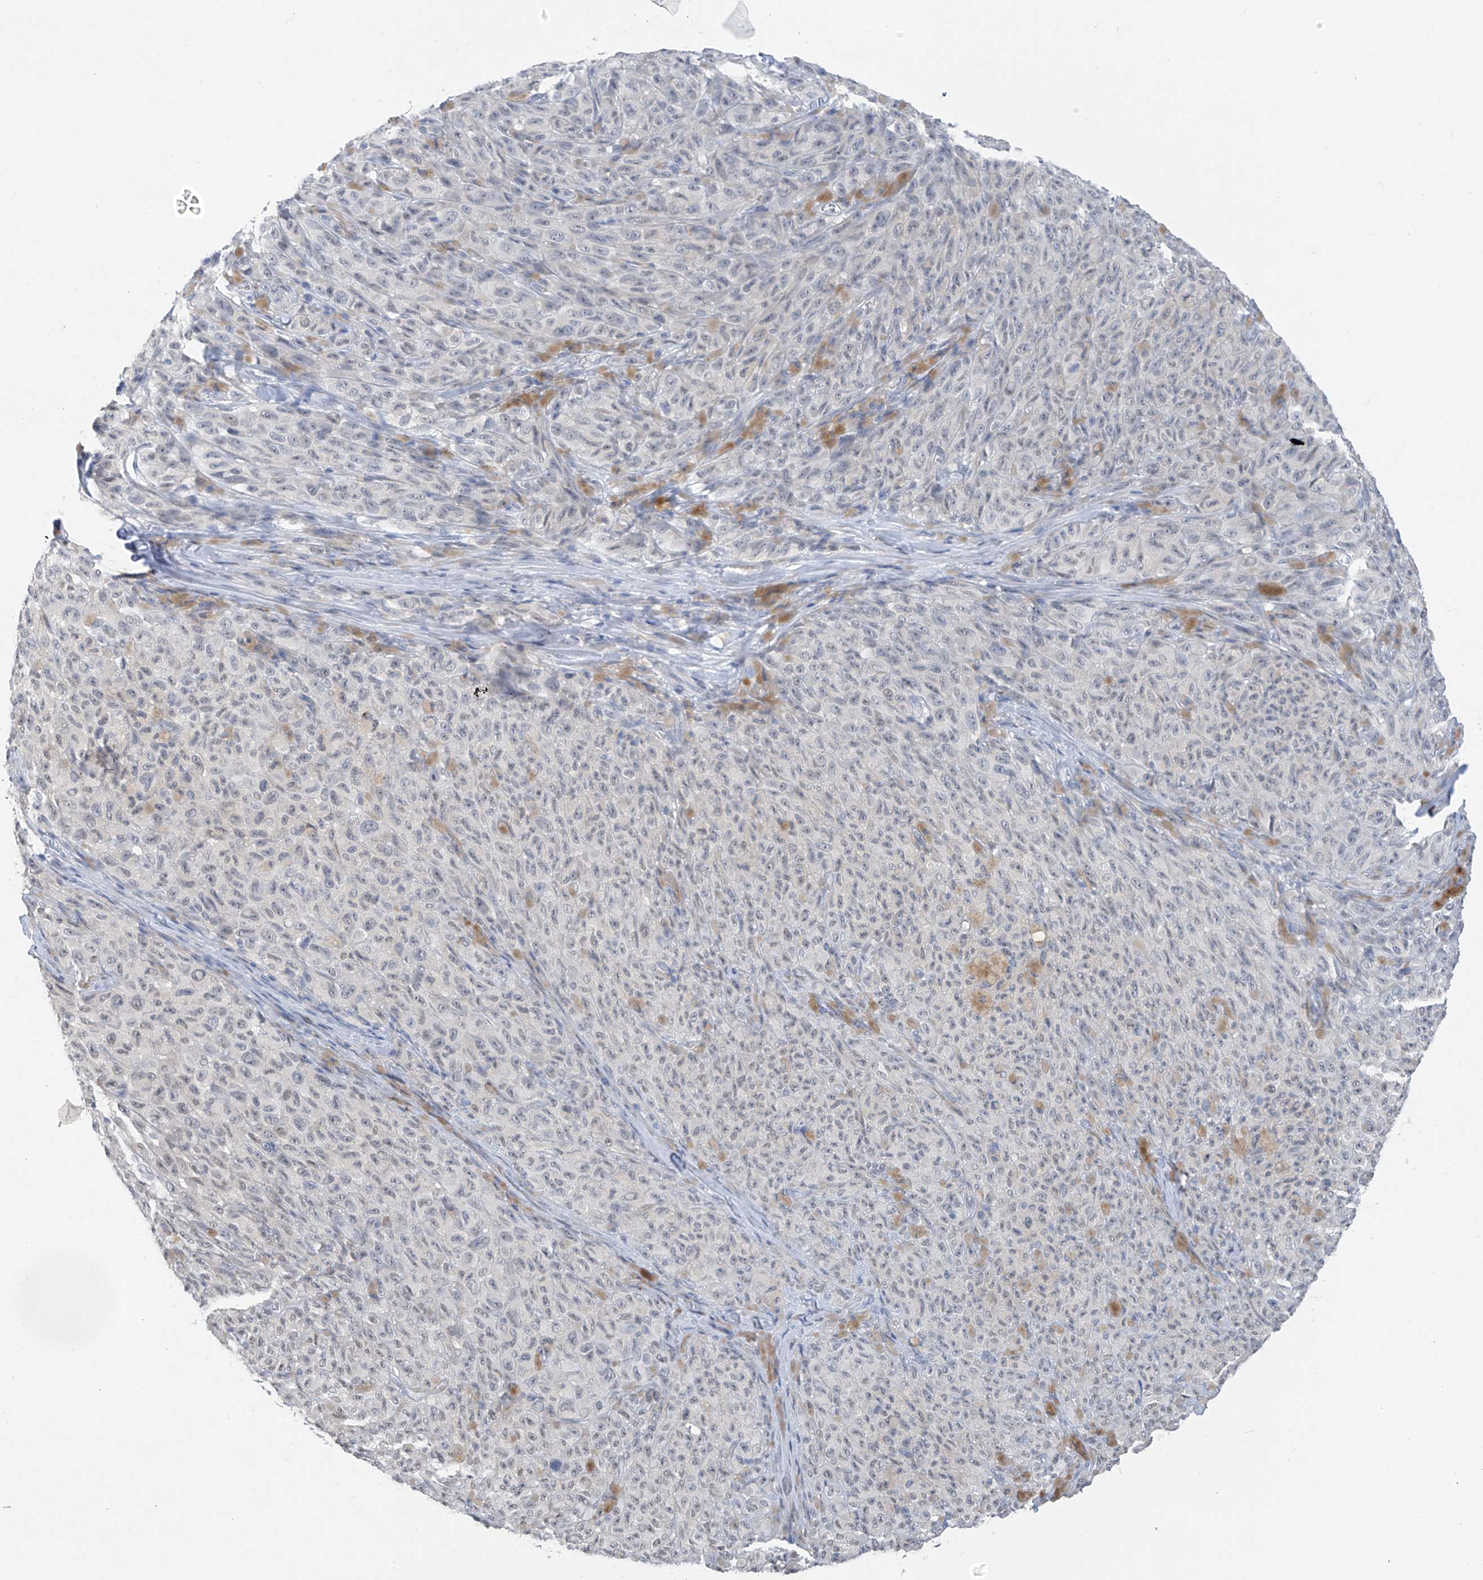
{"staining": {"intensity": "negative", "quantity": "none", "location": "none"}, "tissue": "melanoma", "cell_type": "Tumor cells", "image_type": "cancer", "snomed": [{"axis": "morphology", "description": "Malignant melanoma, NOS"}, {"axis": "topography", "description": "Skin"}], "caption": "The photomicrograph shows no staining of tumor cells in malignant melanoma.", "gene": "CYP4V2", "patient": {"sex": "female", "age": 82}}